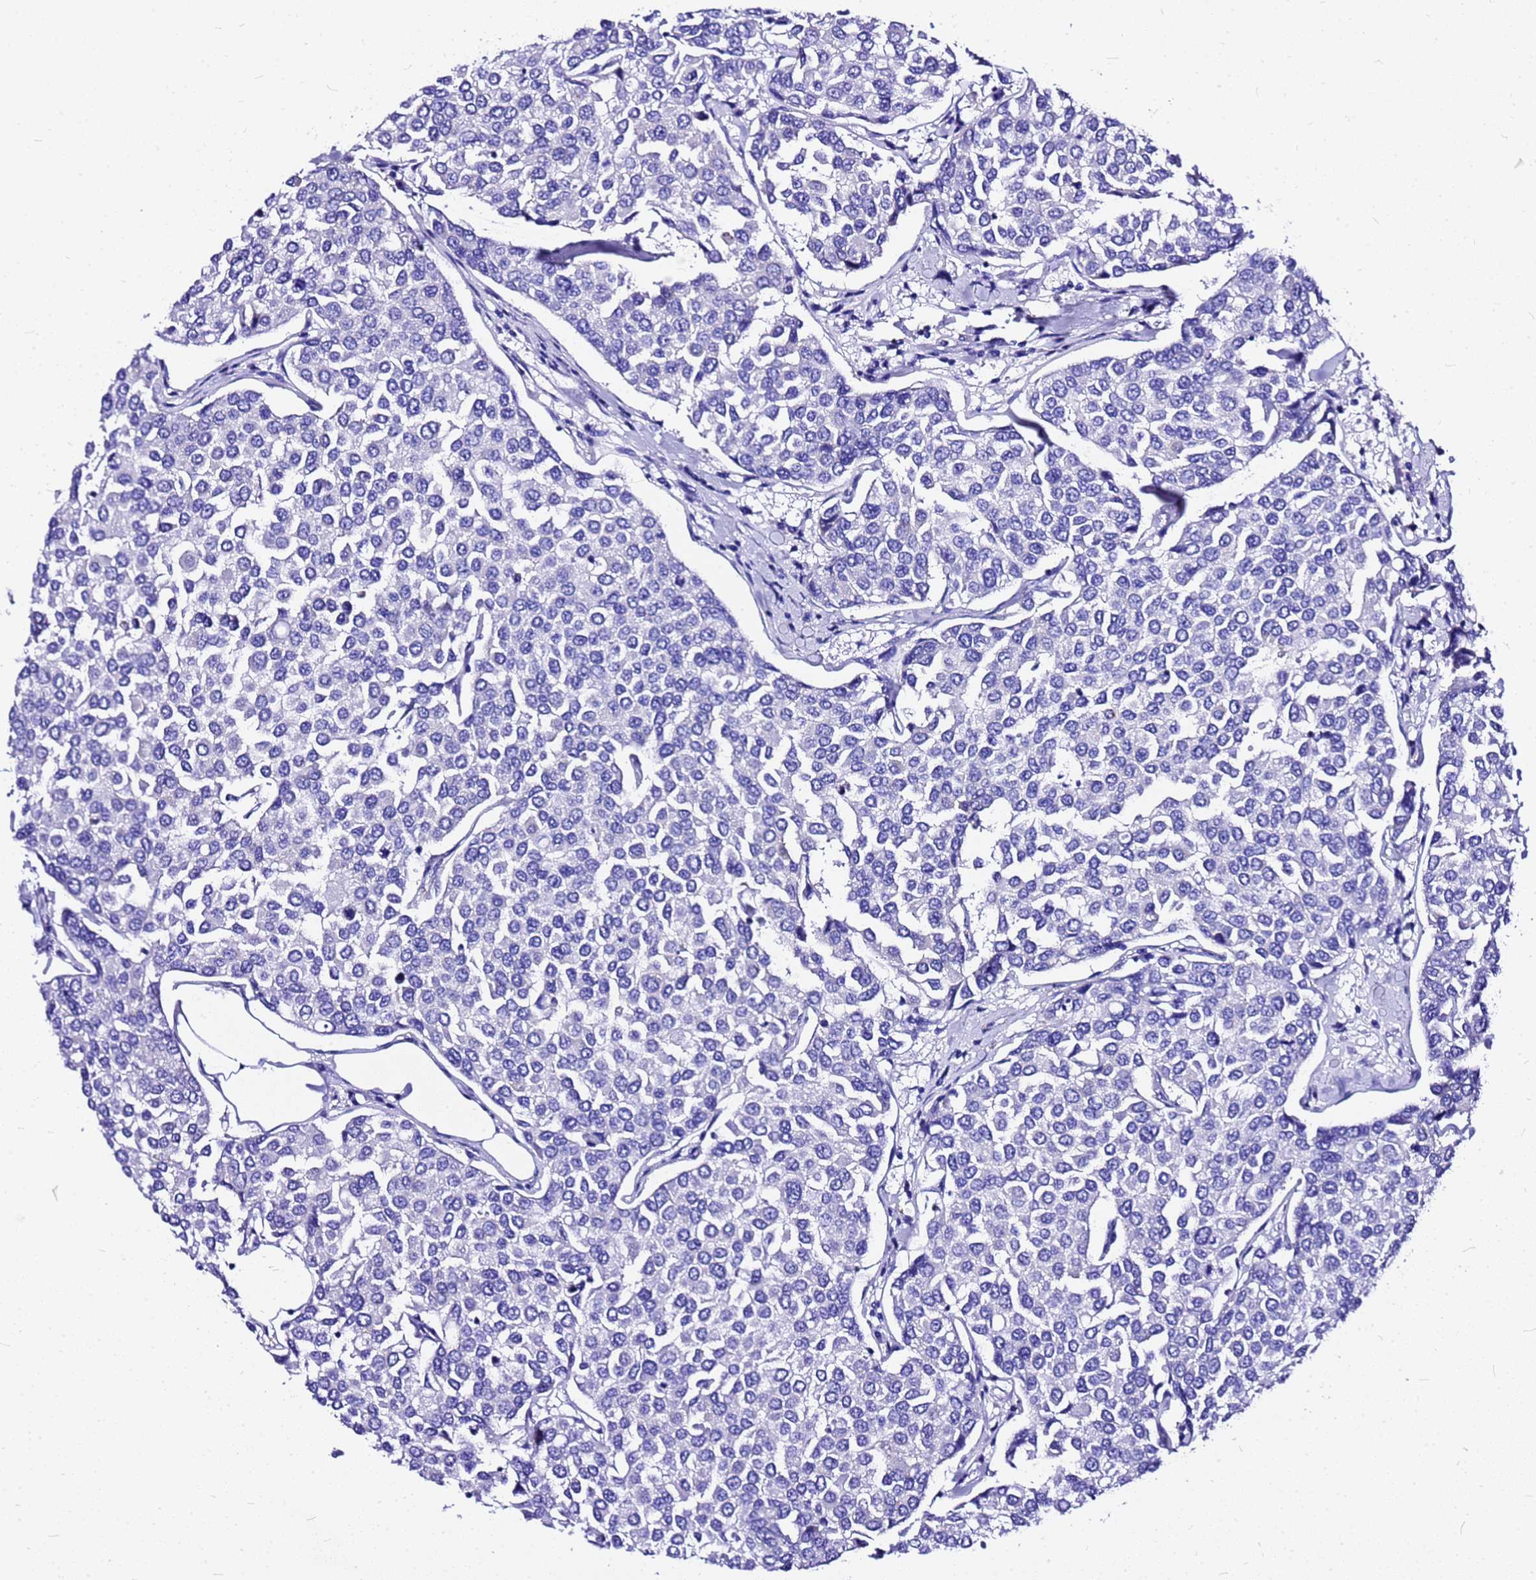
{"staining": {"intensity": "negative", "quantity": "none", "location": "none"}, "tissue": "breast cancer", "cell_type": "Tumor cells", "image_type": "cancer", "snomed": [{"axis": "morphology", "description": "Duct carcinoma"}, {"axis": "topography", "description": "Breast"}], "caption": "Protein analysis of breast invasive ductal carcinoma exhibits no significant expression in tumor cells. The staining is performed using DAB (3,3'-diaminobenzidine) brown chromogen with nuclei counter-stained in using hematoxylin.", "gene": "HERC4", "patient": {"sex": "female", "age": 55}}